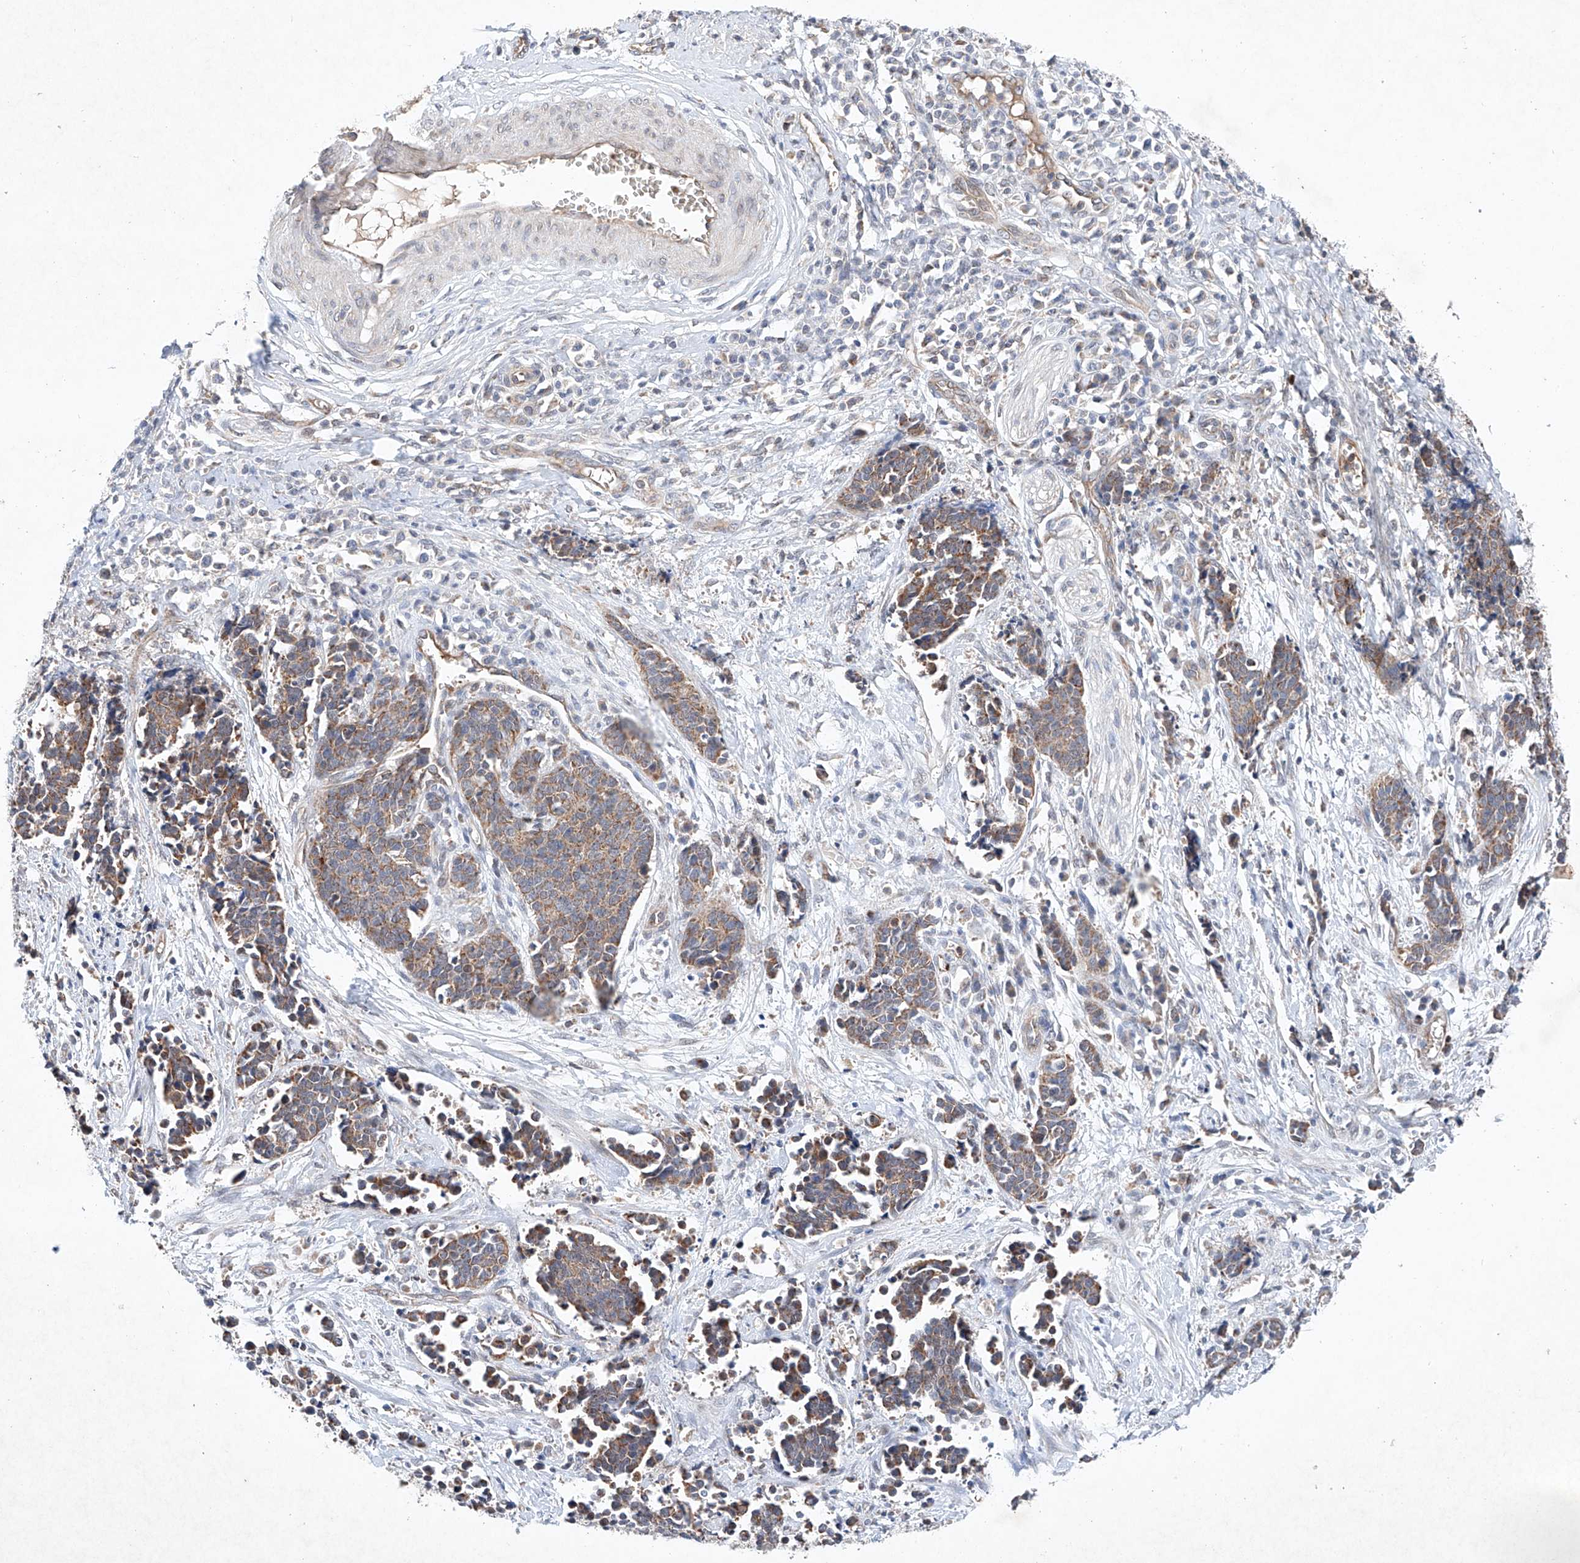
{"staining": {"intensity": "weak", "quantity": "25%-75%", "location": "cytoplasmic/membranous"}, "tissue": "cervical cancer", "cell_type": "Tumor cells", "image_type": "cancer", "snomed": [{"axis": "morphology", "description": "Squamous cell carcinoma, NOS"}, {"axis": "topography", "description": "Cervix"}], "caption": "Brown immunohistochemical staining in squamous cell carcinoma (cervical) exhibits weak cytoplasmic/membranous staining in approximately 25%-75% of tumor cells.", "gene": "FASTK", "patient": {"sex": "female", "age": 35}}